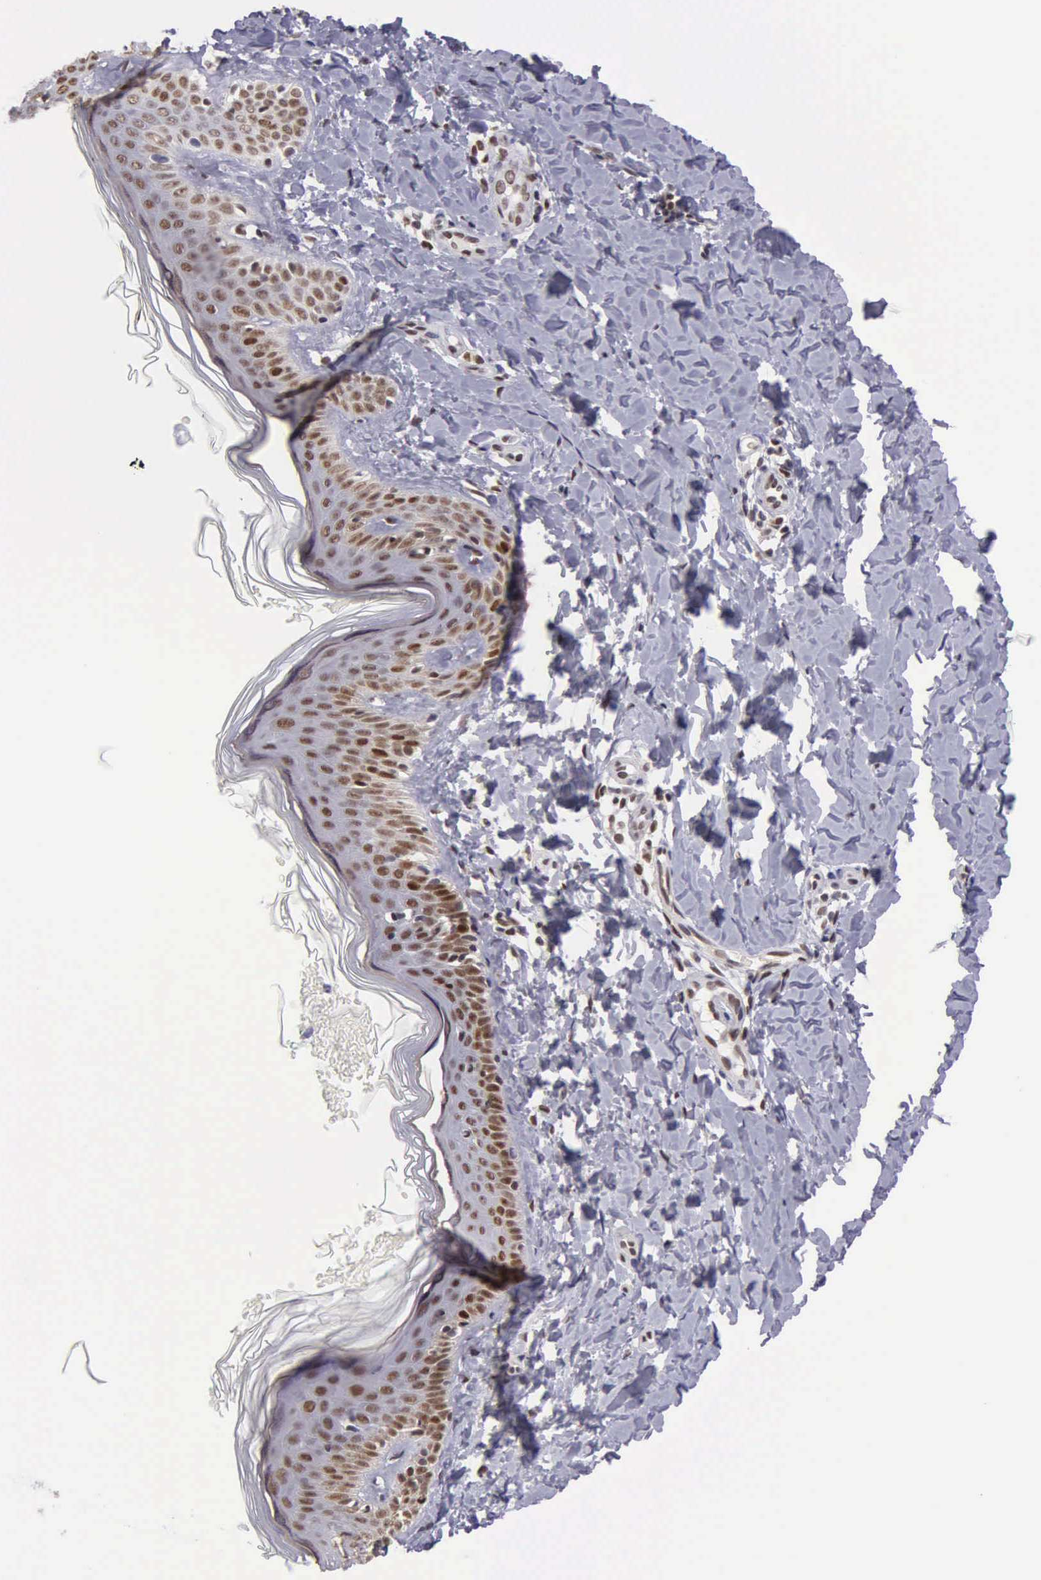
{"staining": {"intensity": "moderate", "quantity": "25%-75%", "location": "nuclear"}, "tissue": "melanoma", "cell_type": "Tumor cells", "image_type": "cancer", "snomed": [{"axis": "morphology", "description": "Malignant melanoma, NOS"}, {"axis": "topography", "description": "Skin"}], "caption": "Immunohistochemical staining of human malignant melanoma shows medium levels of moderate nuclear staining in approximately 25%-75% of tumor cells.", "gene": "UBR7", "patient": {"sex": "male", "age": 45}}